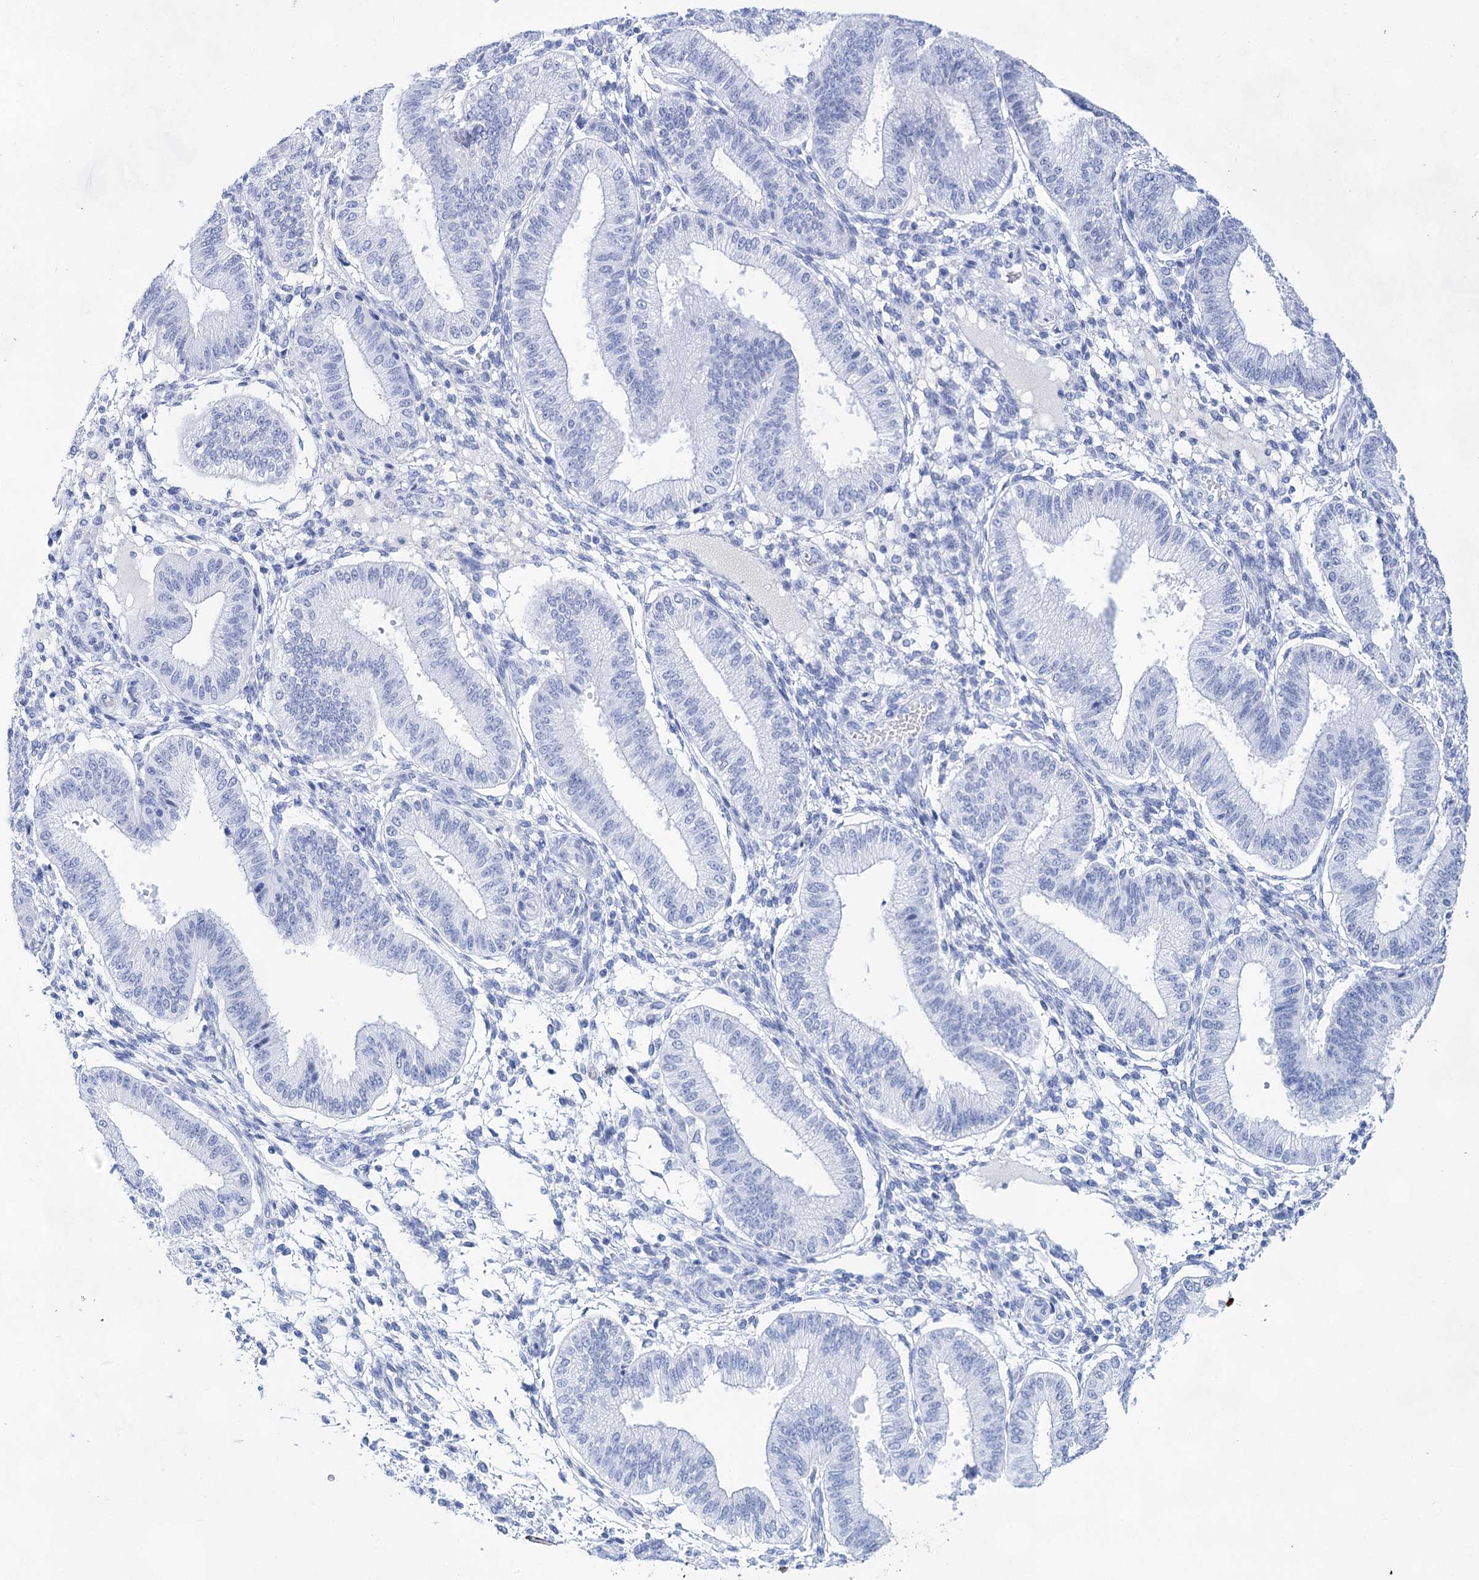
{"staining": {"intensity": "negative", "quantity": "none", "location": "none"}, "tissue": "endometrium", "cell_type": "Cells in endometrial stroma", "image_type": "normal", "snomed": [{"axis": "morphology", "description": "Normal tissue, NOS"}, {"axis": "topography", "description": "Endometrium"}], "caption": "DAB (3,3'-diaminobenzidine) immunohistochemical staining of unremarkable endometrium reveals no significant positivity in cells in endometrial stroma.", "gene": "LALBA", "patient": {"sex": "female", "age": 39}}